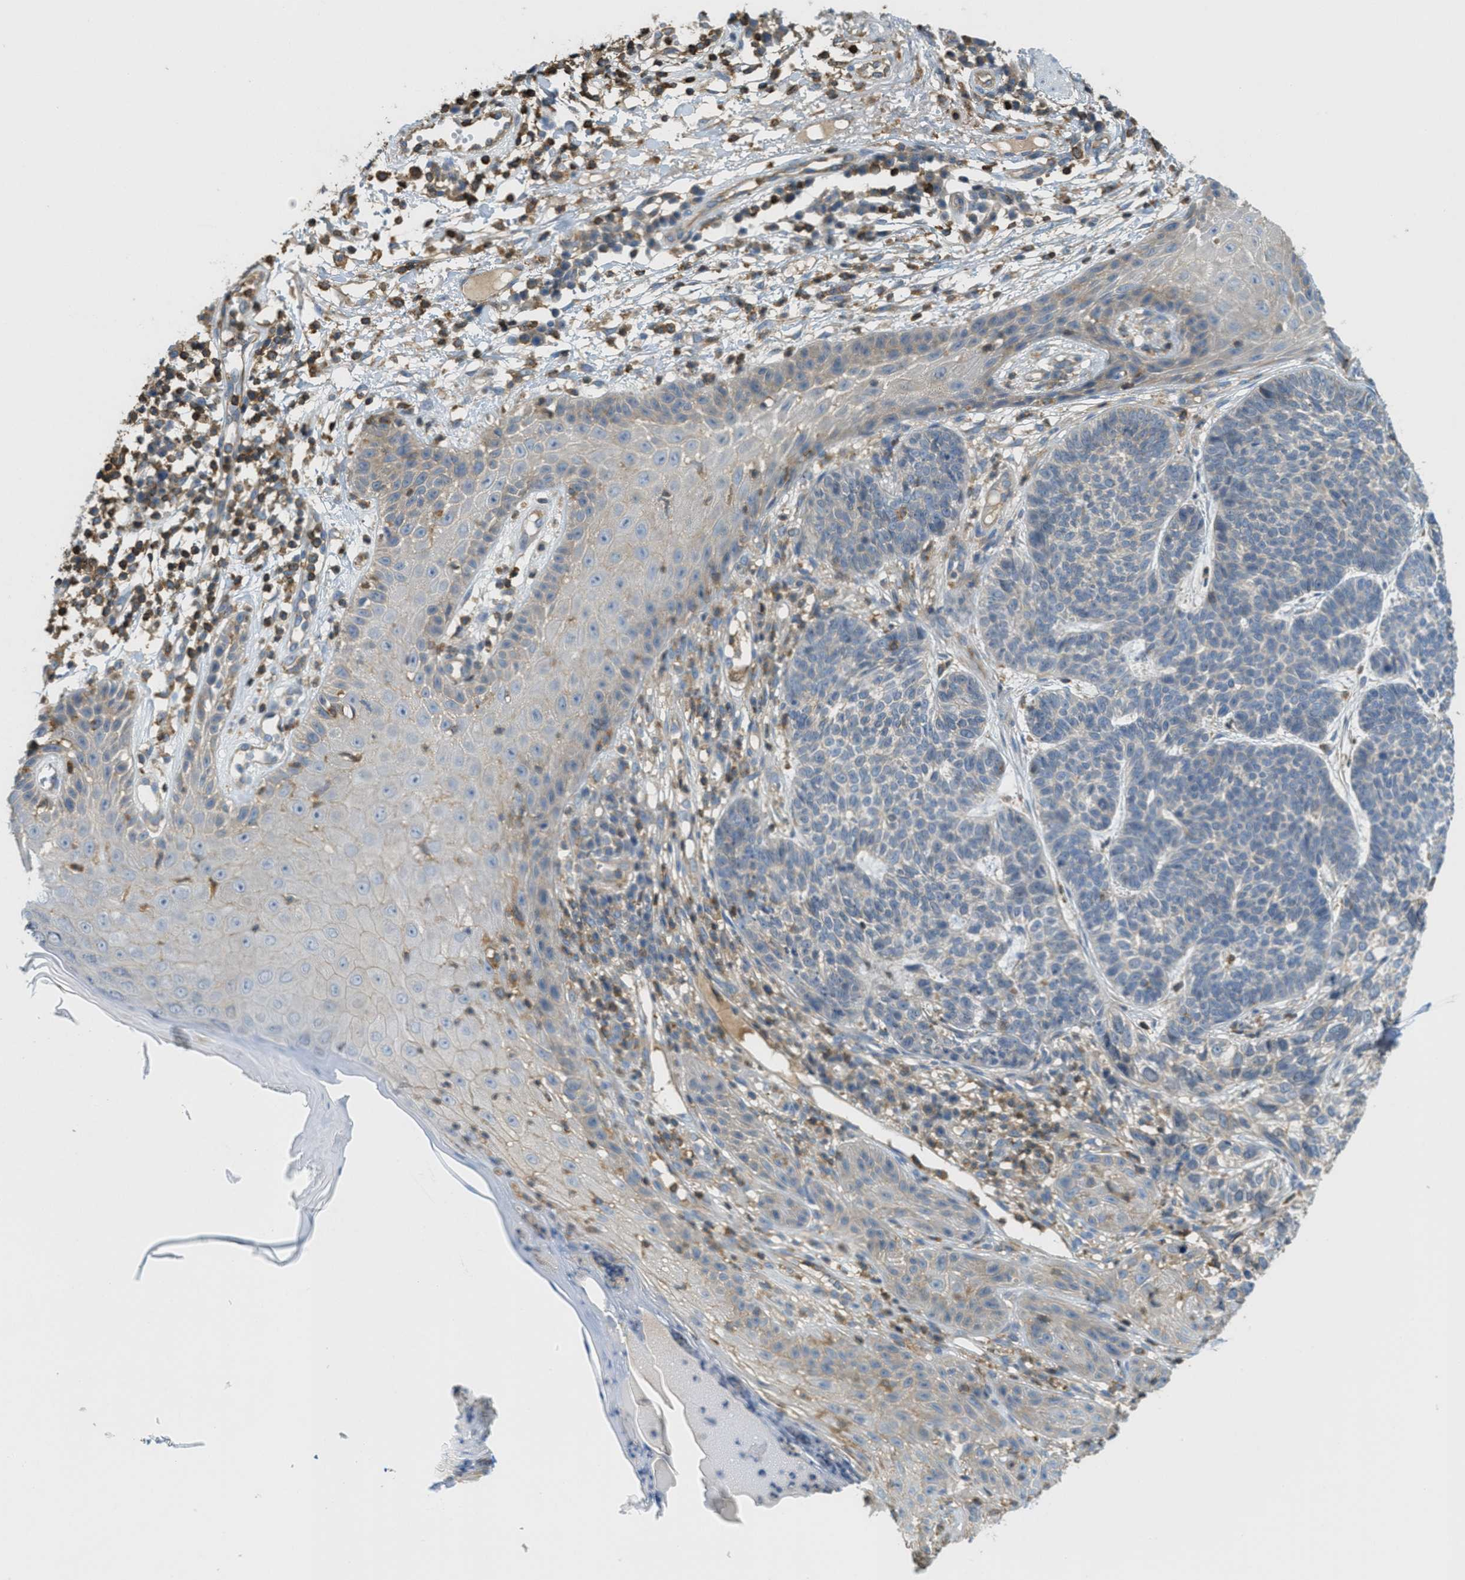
{"staining": {"intensity": "weak", "quantity": "<25%", "location": "cytoplasmic/membranous"}, "tissue": "skin cancer", "cell_type": "Tumor cells", "image_type": "cancer", "snomed": [{"axis": "morphology", "description": "Normal tissue, NOS"}, {"axis": "morphology", "description": "Basal cell carcinoma"}, {"axis": "topography", "description": "Skin"}], "caption": "Tumor cells show no significant protein expression in basal cell carcinoma (skin). The staining was performed using DAB (3,3'-diaminobenzidine) to visualize the protein expression in brown, while the nuclei were stained in blue with hematoxylin (Magnification: 20x).", "gene": "GRIK2", "patient": {"sex": "male", "age": 79}}